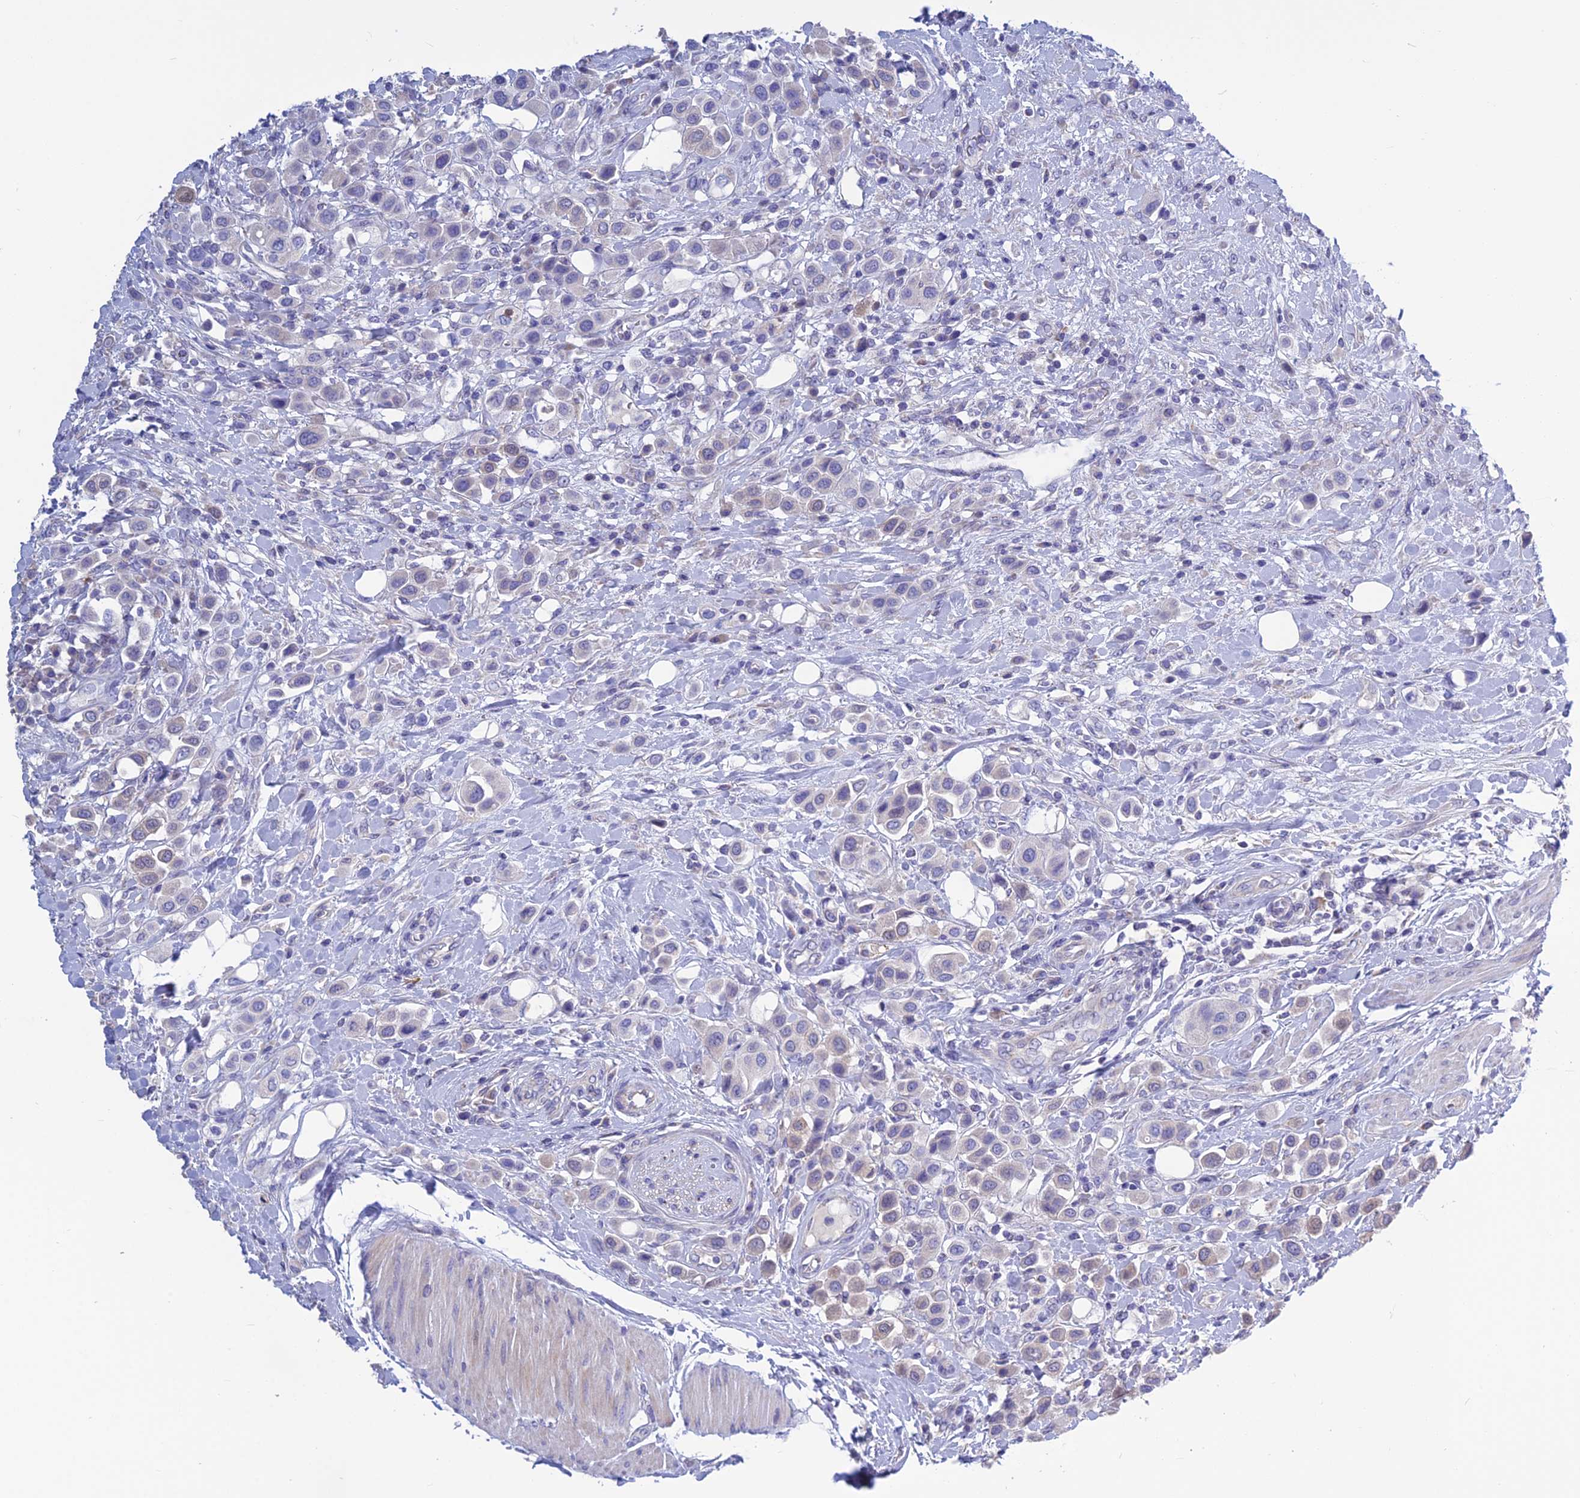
{"staining": {"intensity": "negative", "quantity": "none", "location": "none"}, "tissue": "urothelial cancer", "cell_type": "Tumor cells", "image_type": "cancer", "snomed": [{"axis": "morphology", "description": "Urothelial carcinoma, High grade"}, {"axis": "topography", "description": "Urinary bladder"}], "caption": "The photomicrograph shows no staining of tumor cells in urothelial carcinoma (high-grade). (Immunohistochemistry, brightfield microscopy, high magnification).", "gene": "BHMT2", "patient": {"sex": "male", "age": 50}}